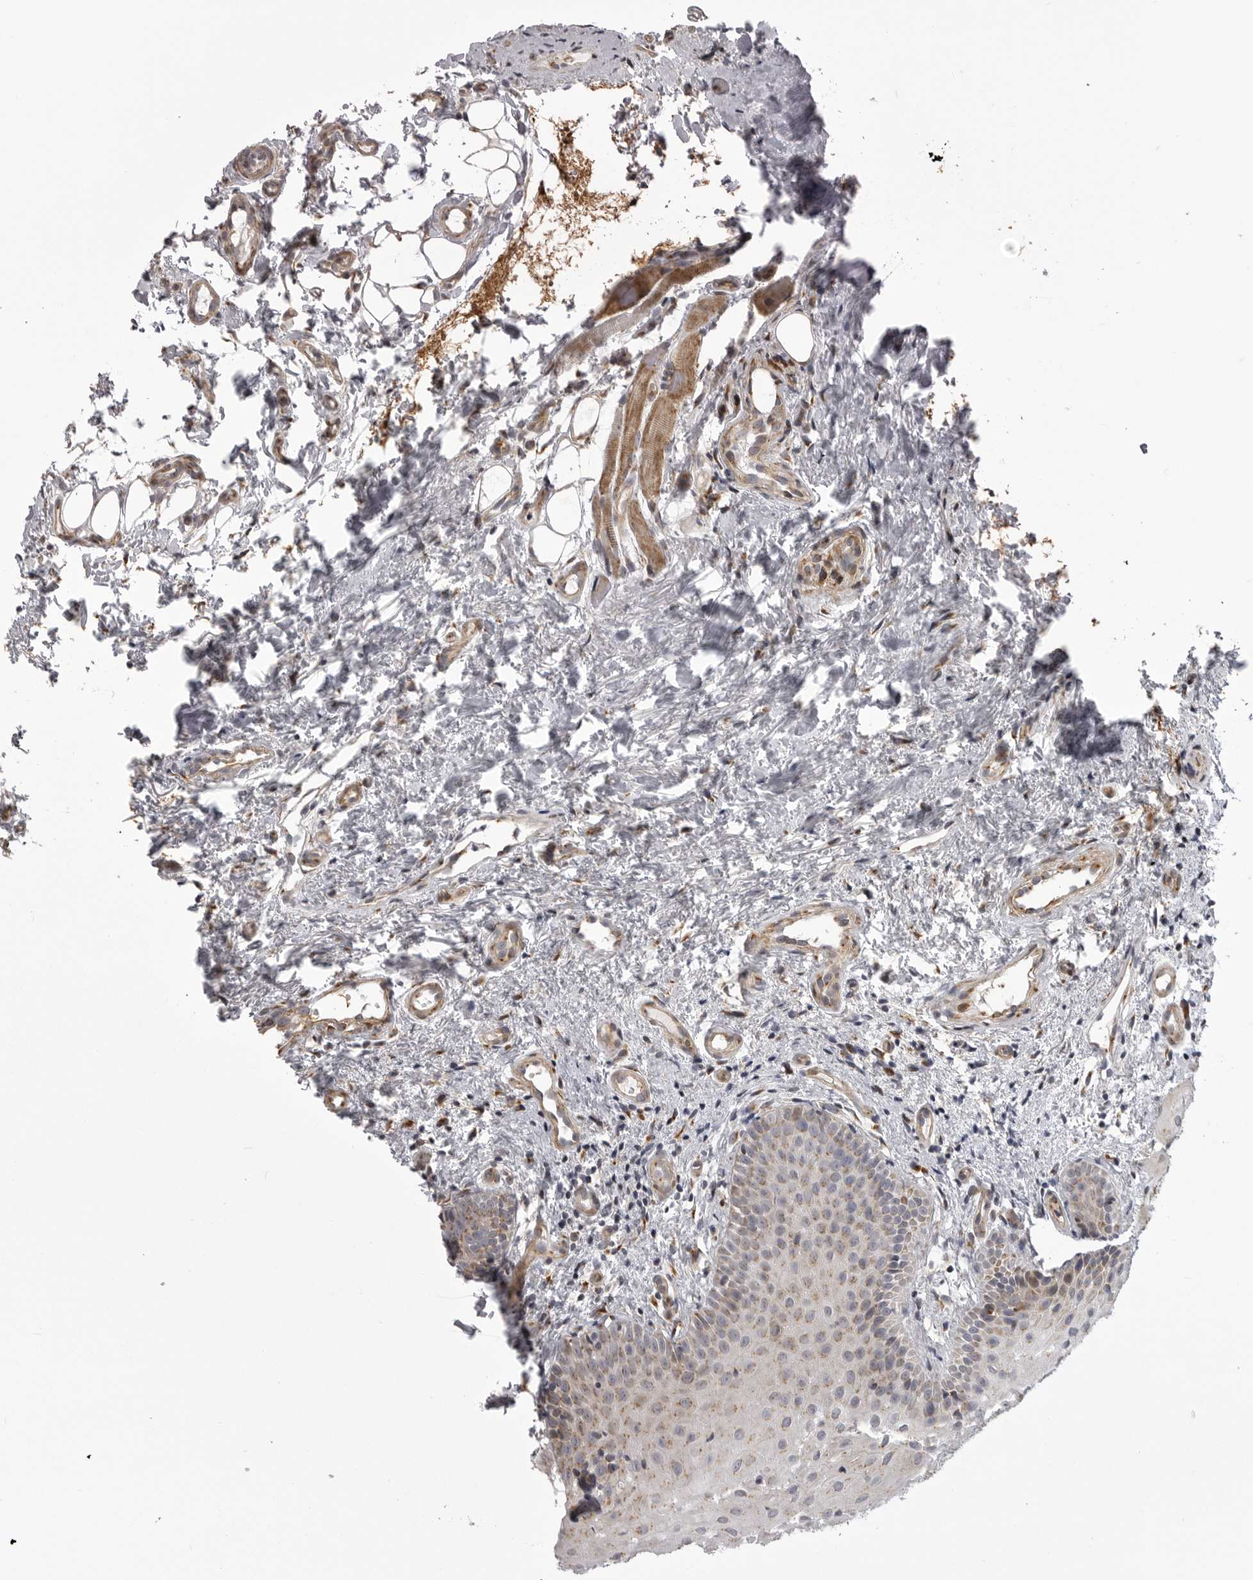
{"staining": {"intensity": "moderate", "quantity": "25%-75%", "location": "cytoplasmic/membranous"}, "tissue": "oral mucosa", "cell_type": "Squamous epithelial cells", "image_type": "normal", "snomed": [{"axis": "morphology", "description": "Normal tissue, NOS"}, {"axis": "topography", "description": "Oral tissue"}], "caption": "Squamous epithelial cells demonstrate medium levels of moderate cytoplasmic/membranous staining in approximately 25%-75% of cells in unremarkable human oral mucosa.", "gene": "TMPRSS11F", "patient": {"sex": "male", "age": 60}}